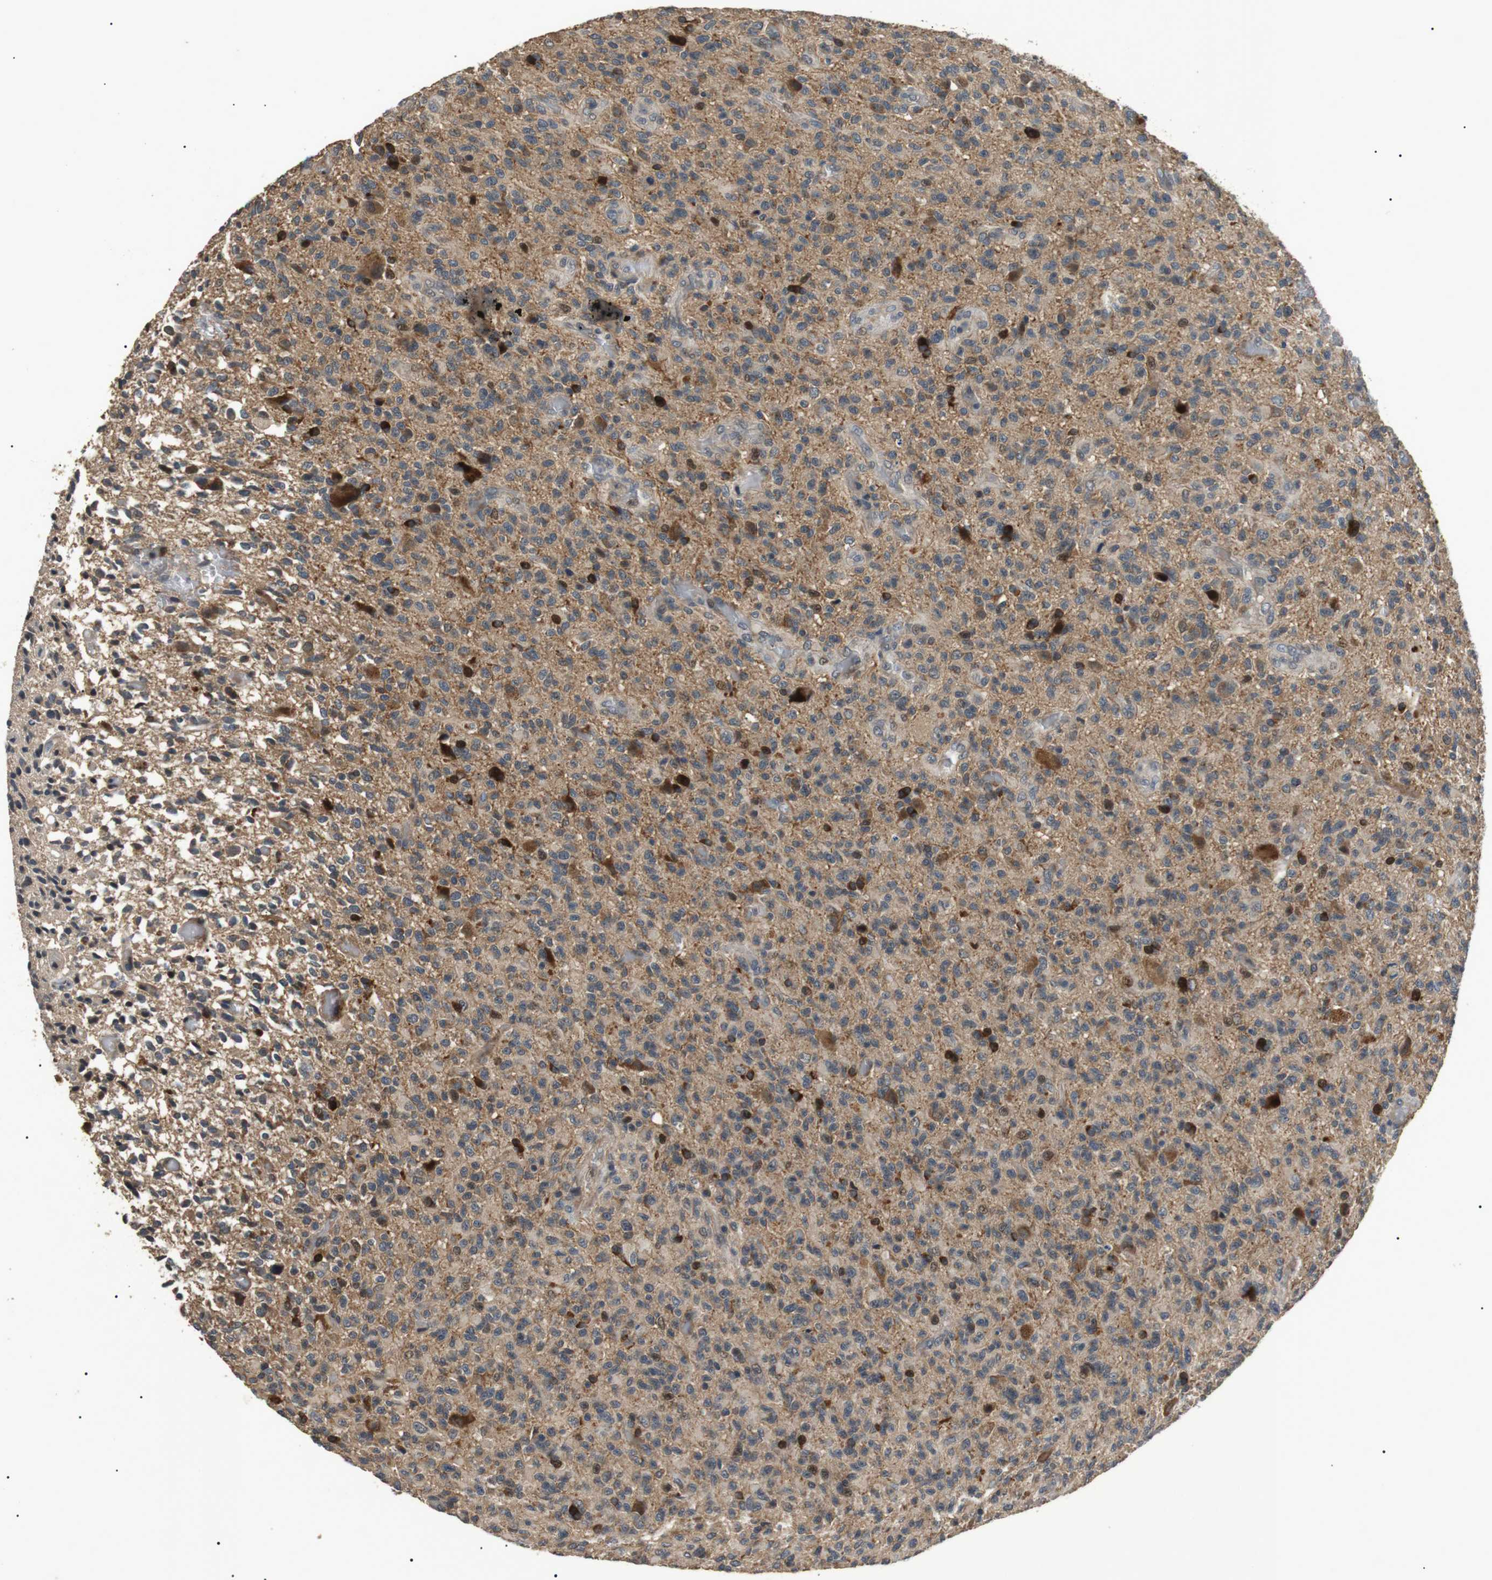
{"staining": {"intensity": "moderate", "quantity": "25%-75%", "location": "cytoplasmic/membranous"}, "tissue": "glioma", "cell_type": "Tumor cells", "image_type": "cancer", "snomed": [{"axis": "morphology", "description": "Glioma, malignant, High grade"}, {"axis": "topography", "description": "Brain"}], "caption": "Malignant high-grade glioma tissue displays moderate cytoplasmic/membranous staining in about 25%-75% of tumor cells, visualized by immunohistochemistry.", "gene": "HSPA13", "patient": {"sex": "male", "age": 71}}